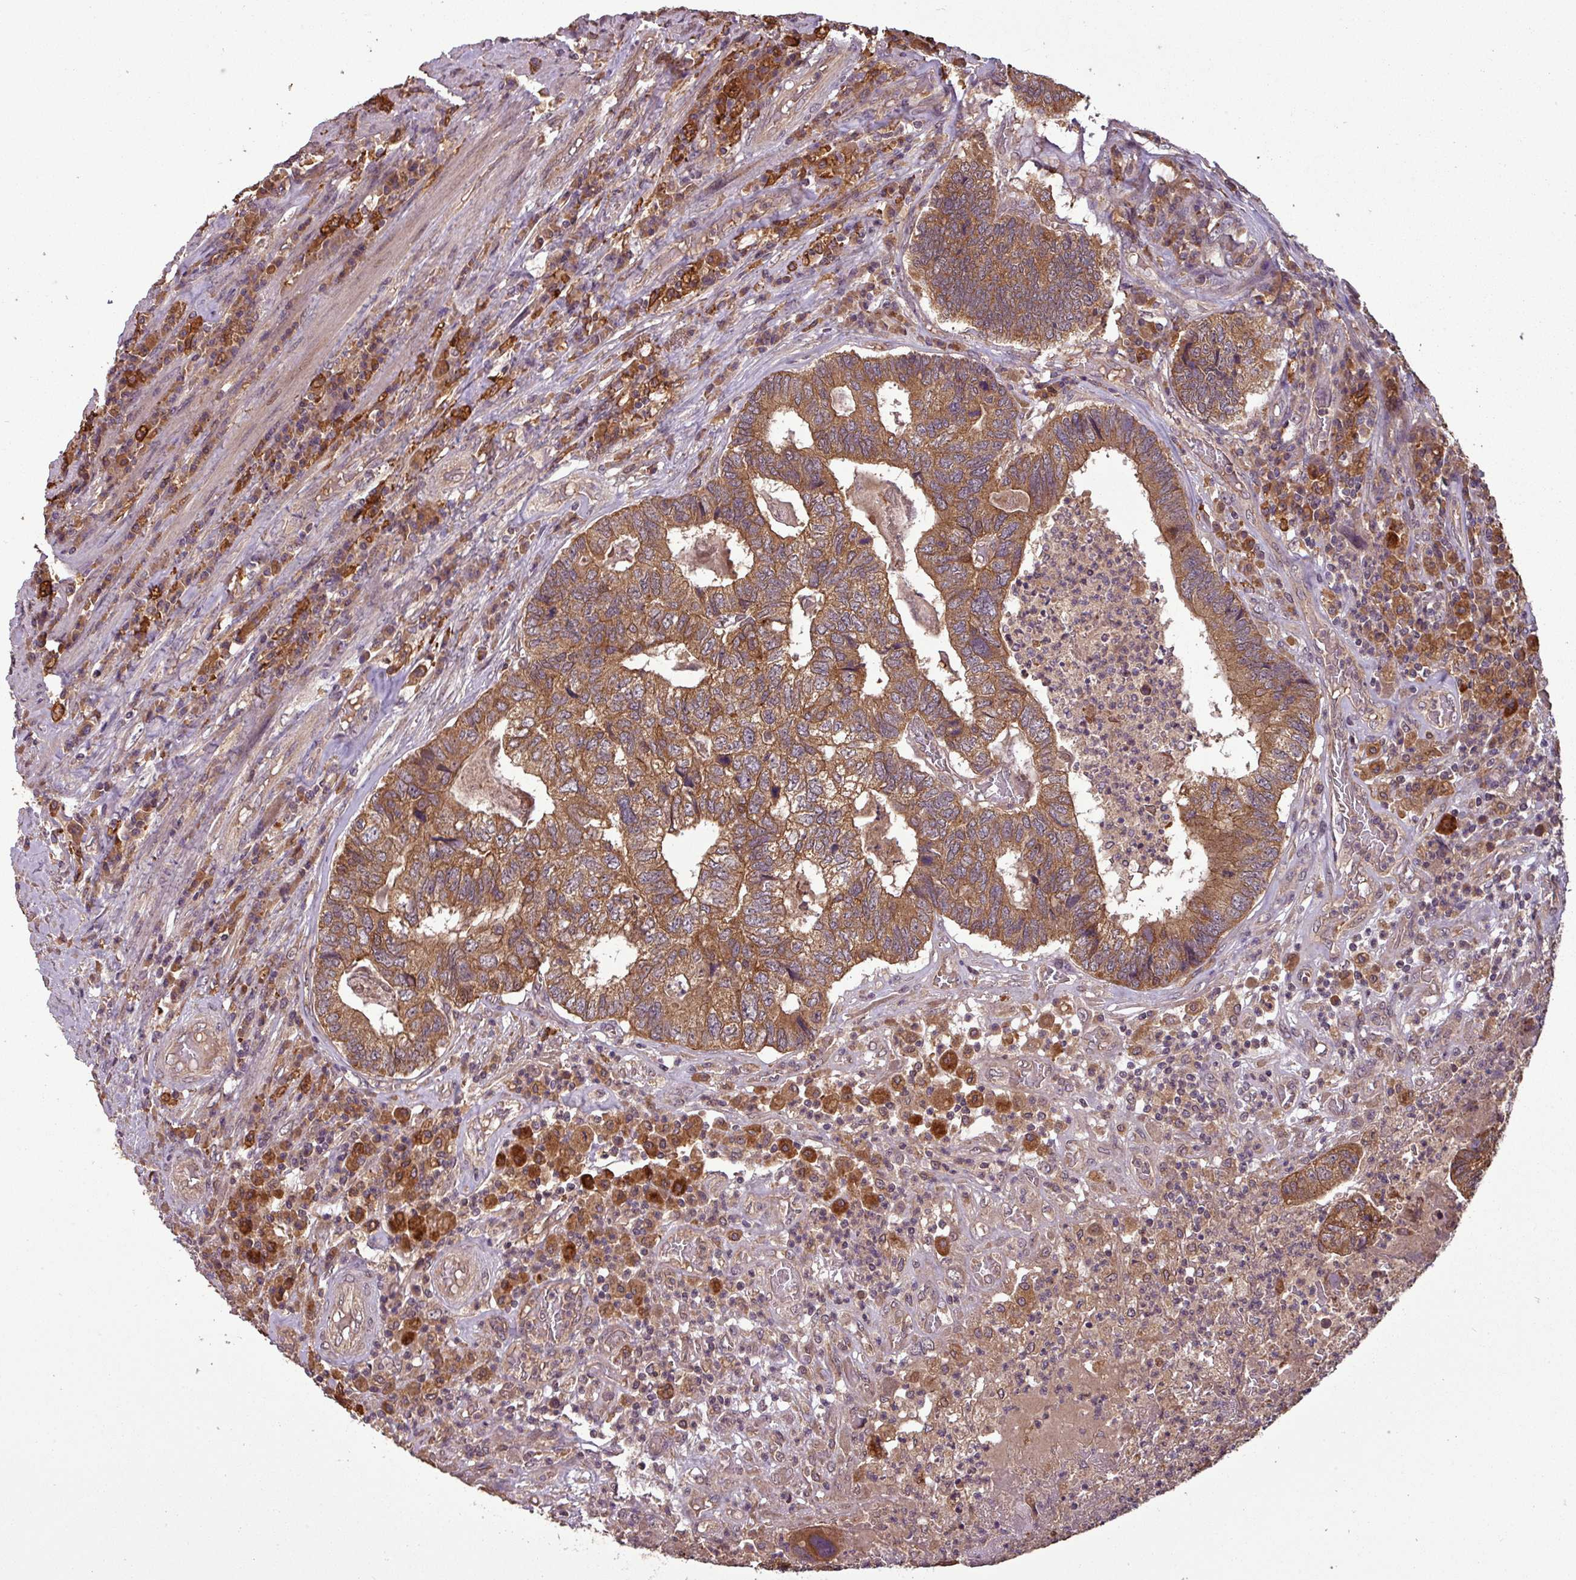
{"staining": {"intensity": "moderate", "quantity": ">75%", "location": "cytoplasmic/membranous"}, "tissue": "colorectal cancer", "cell_type": "Tumor cells", "image_type": "cancer", "snomed": [{"axis": "morphology", "description": "Adenocarcinoma, NOS"}, {"axis": "topography", "description": "Colon"}], "caption": "Immunohistochemical staining of human adenocarcinoma (colorectal) displays medium levels of moderate cytoplasmic/membranous expression in approximately >75% of tumor cells.", "gene": "NT5C3A", "patient": {"sex": "female", "age": 67}}